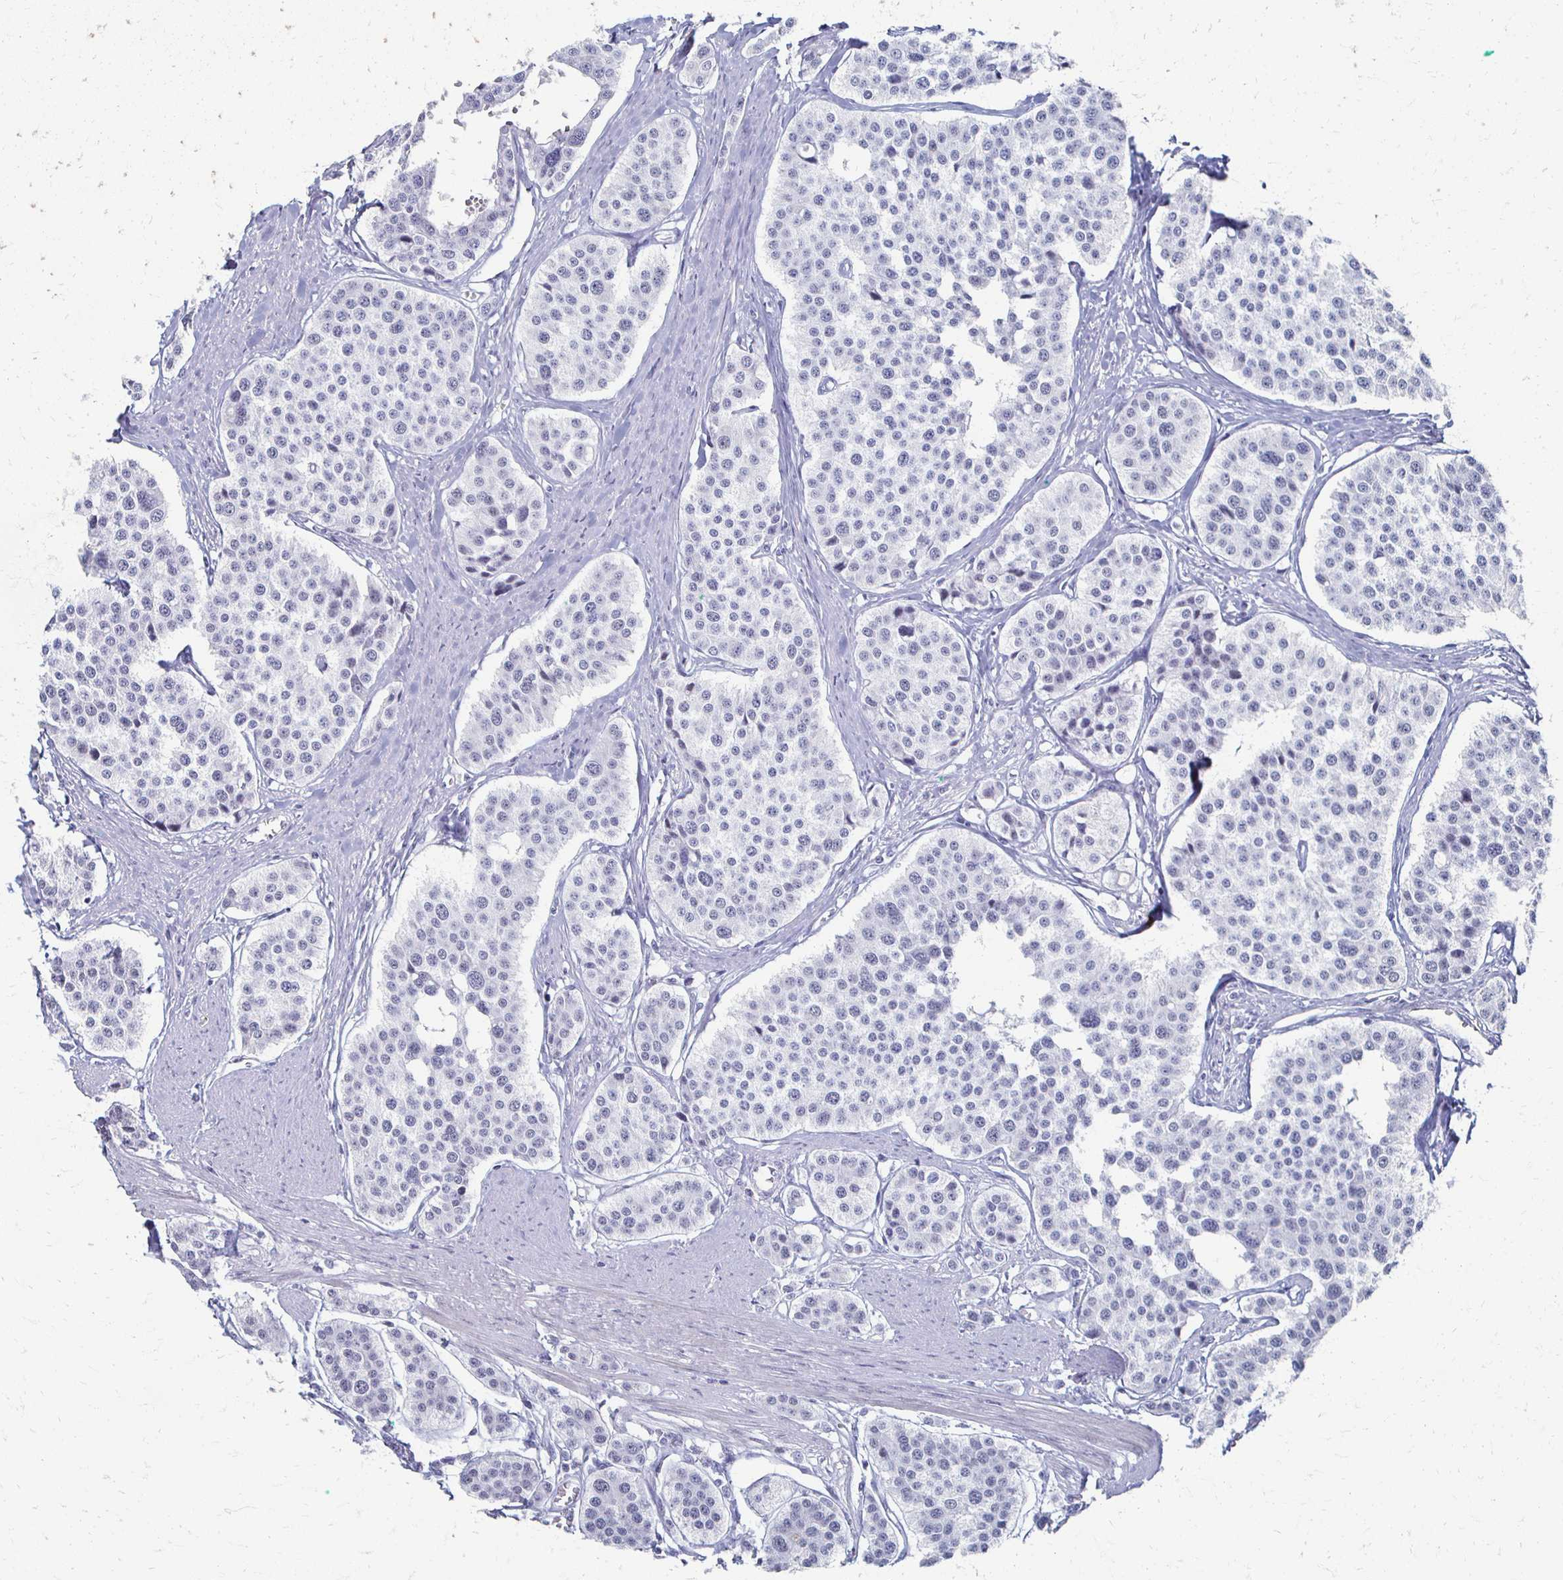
{"staining": {"intensity": "negative", "quantity": "none", "location": "none"}, "tissue": "carcinoid", "cell_type": "Tumor cells", "image_type": "cancer", "snomed": [{"axis": "morphology", "description": "Carcinoid, malignant, NOS"}, {"axis": "topography", "description": "Small intestine"}], "caption": "The image reveals no significant positivity in tumor cells of malignant carcinoid. The staining was performed using DAB (3,3'-diaminobenzidine) to visualize the protein expression in brown, while the nuclei were stained in blue with hematoxylin (Magnification: 20x).", "gene": "CXCR2", "patient": {"sex": "male", "age": 60}}